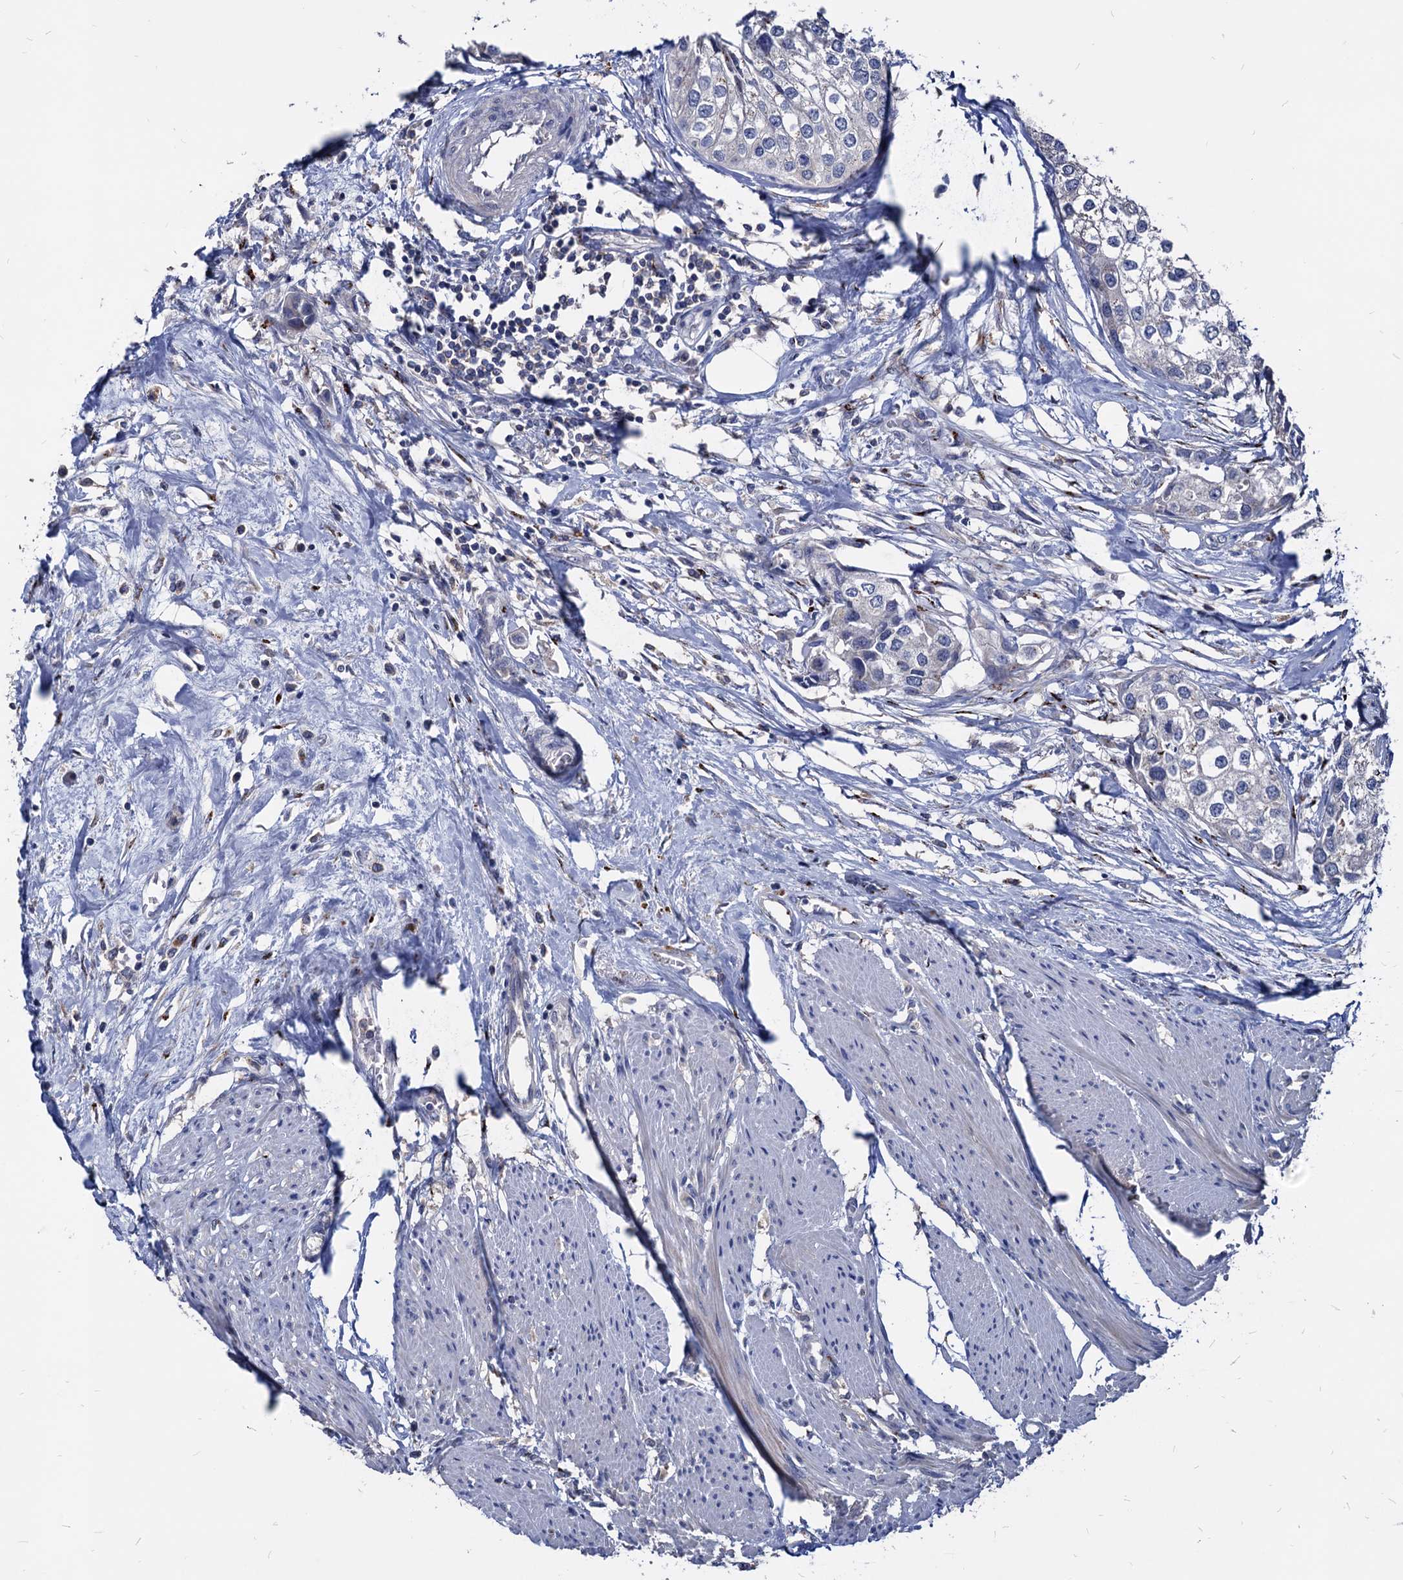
{"staining": {"intensity": "negative", "quantity": "none", "location": "none"}, "tissue": "urothelial cancer", "cell_type": "Tumor cells", "image_type": "cancer", "snomed": [{"axis": "morphology", "description": "Urothelial carcinoma, High grade"}, {"axis": "topography", "description": "Urinary bladder"}], "caption": "An image of human urothelial cancer is negative for staining in tumor cells.", "gene": "ESD", "patient": {"sex": "male", "age": 64}}